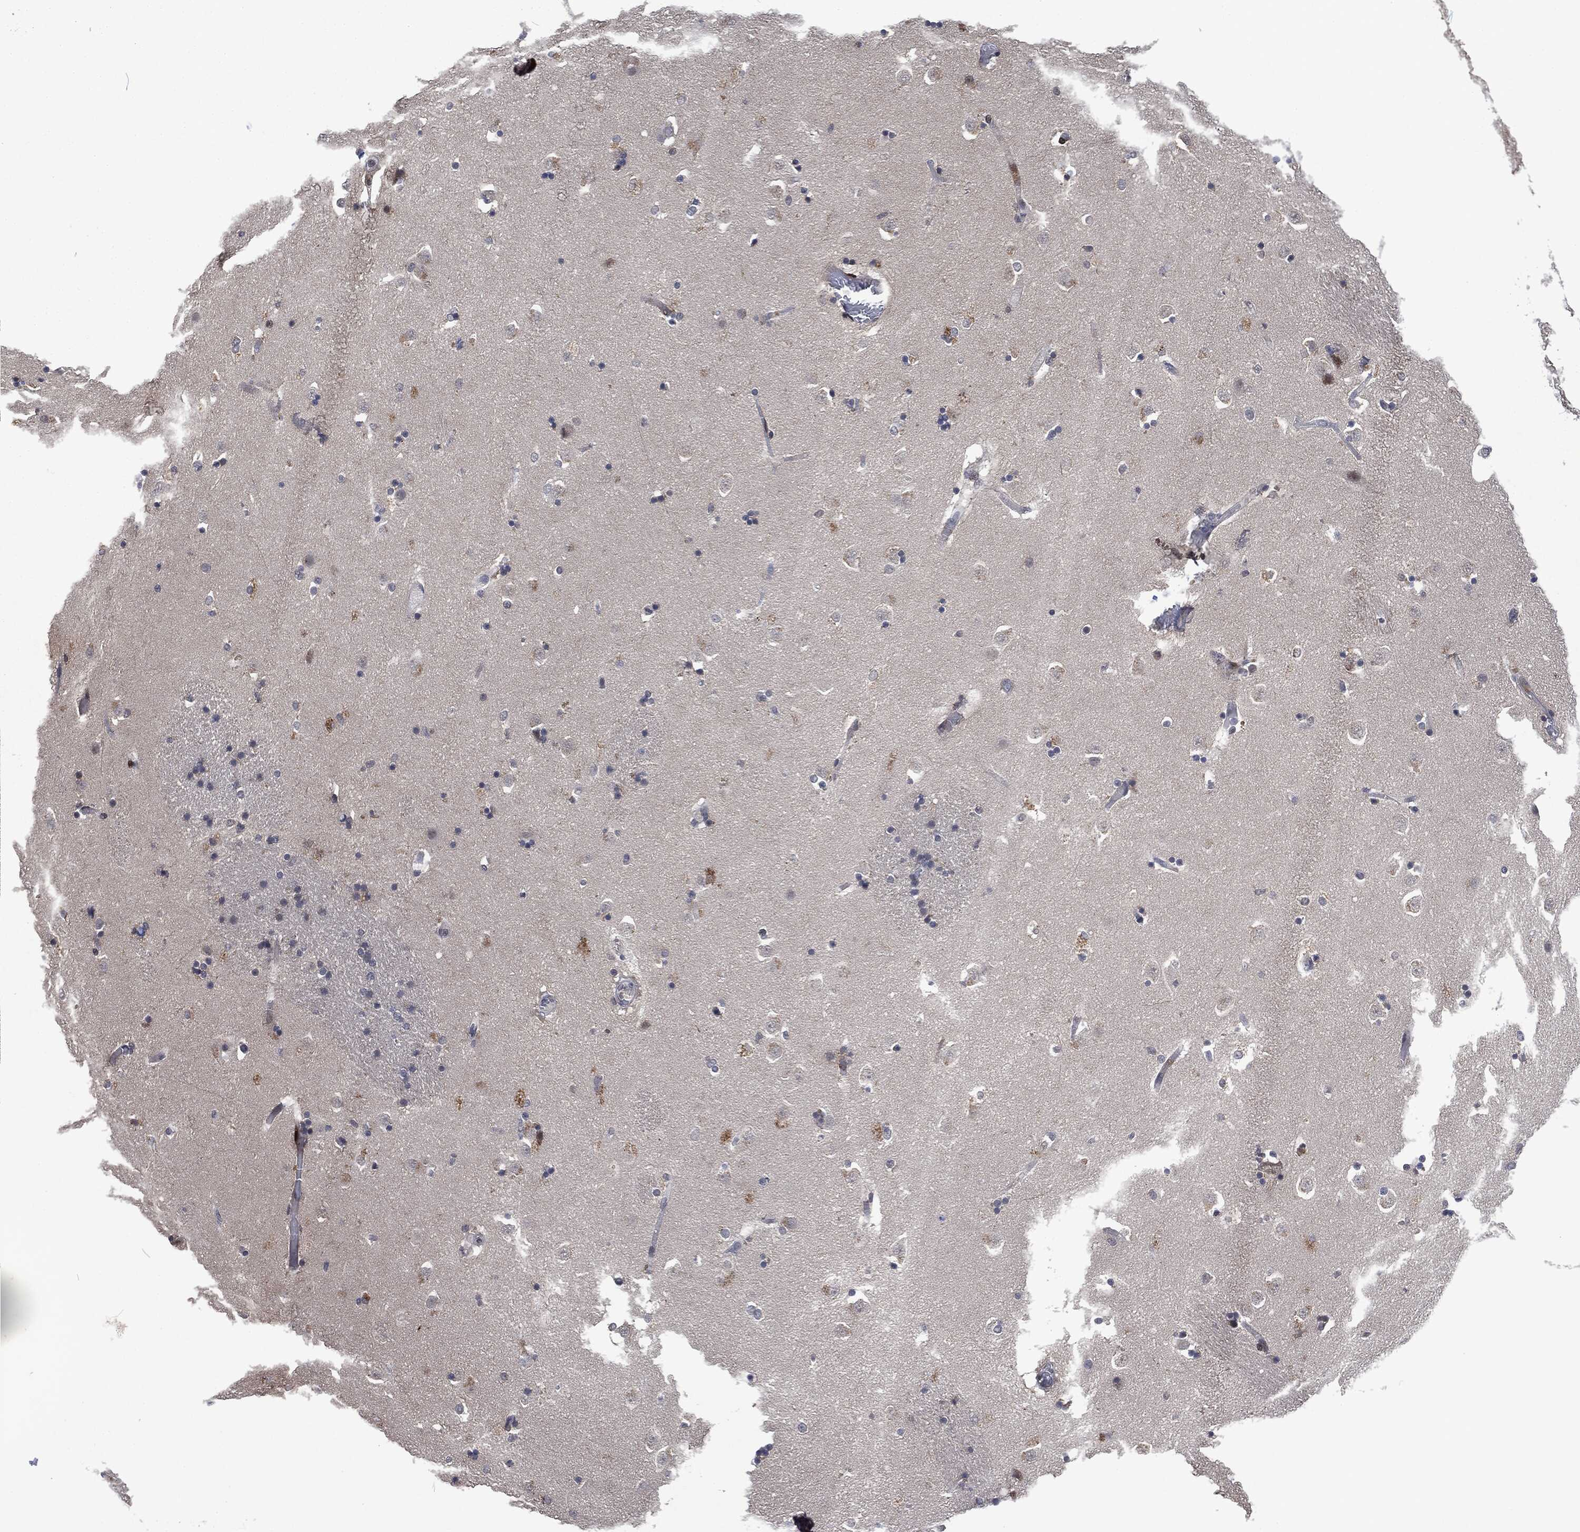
{"staining": {"intensity": "negative", "quantity": "none", "location": "none"}, "tissue": "caudate", "cell_type": "Glial cells", "image_type": "normal", "snomed": [{"axis": "morphology", "description": "Normal tissue, NOS"}, {"axis": "topography", "description": "Lateral ventricle wall"}], "caption": "Immunohistochemical staining of normal caudate demonstrates no significant expression in glial cells. Nuclei are stained in blue.", "gene": "EGFR", "patient": {"sex": "male", "age": 51}}